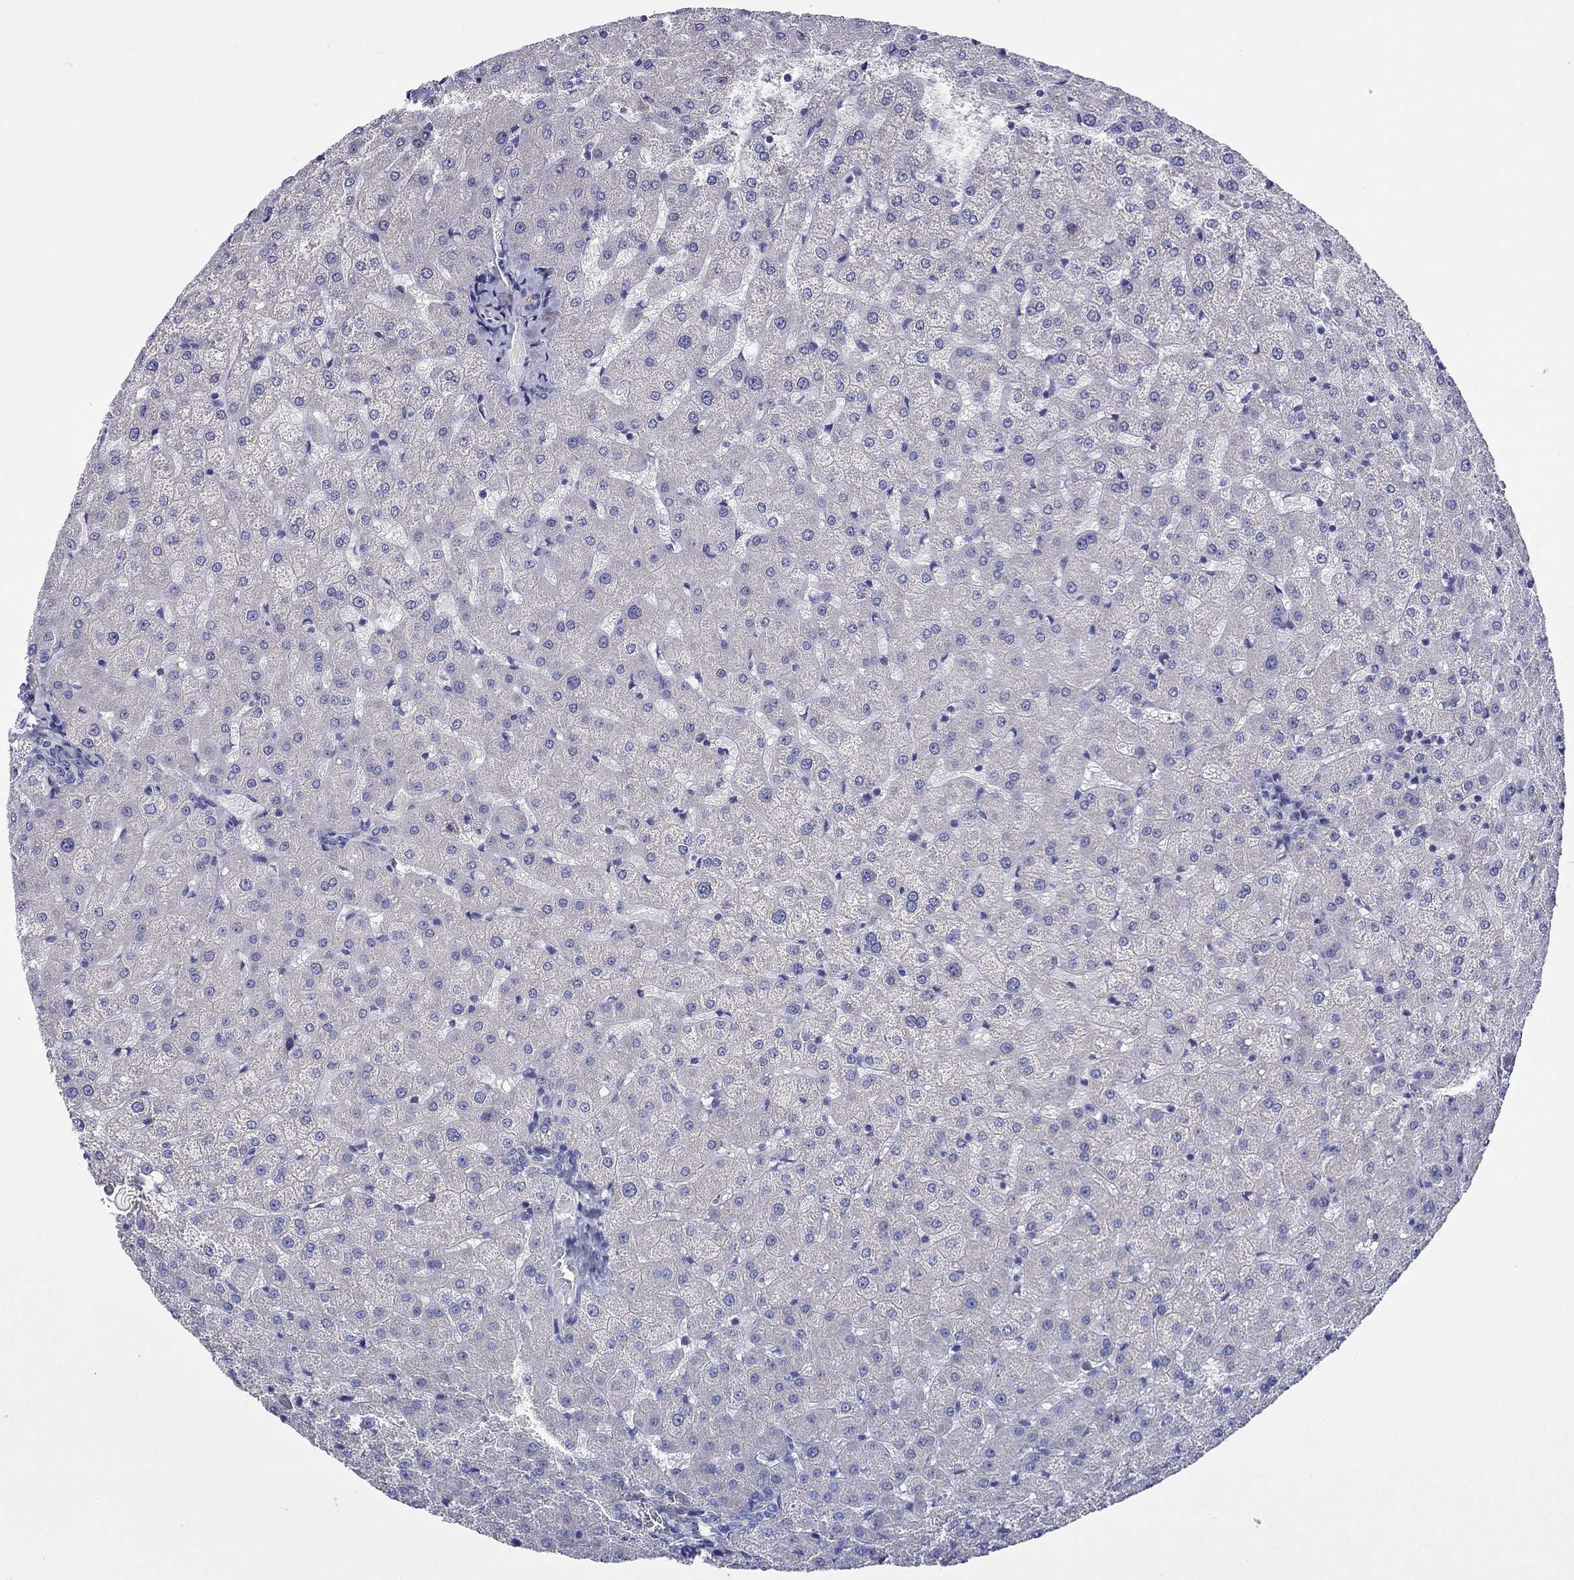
{"staining": {"intensity": "negative", "quantity": "none", "location": "none"}, "tissue": "liver", "cell_type": "Cholangiocytes", "image_type": "normal", "snomed": [{"axis": "morphology", "description": "Normal tissue, NOS"}, {"axis": "topography", "description": "Liver"}], "caption": "Cholangiocytes are negative for protein expression in normal human liver.", "gene": "CMYA5", "patient": {"sex": "female", "age": 50}}